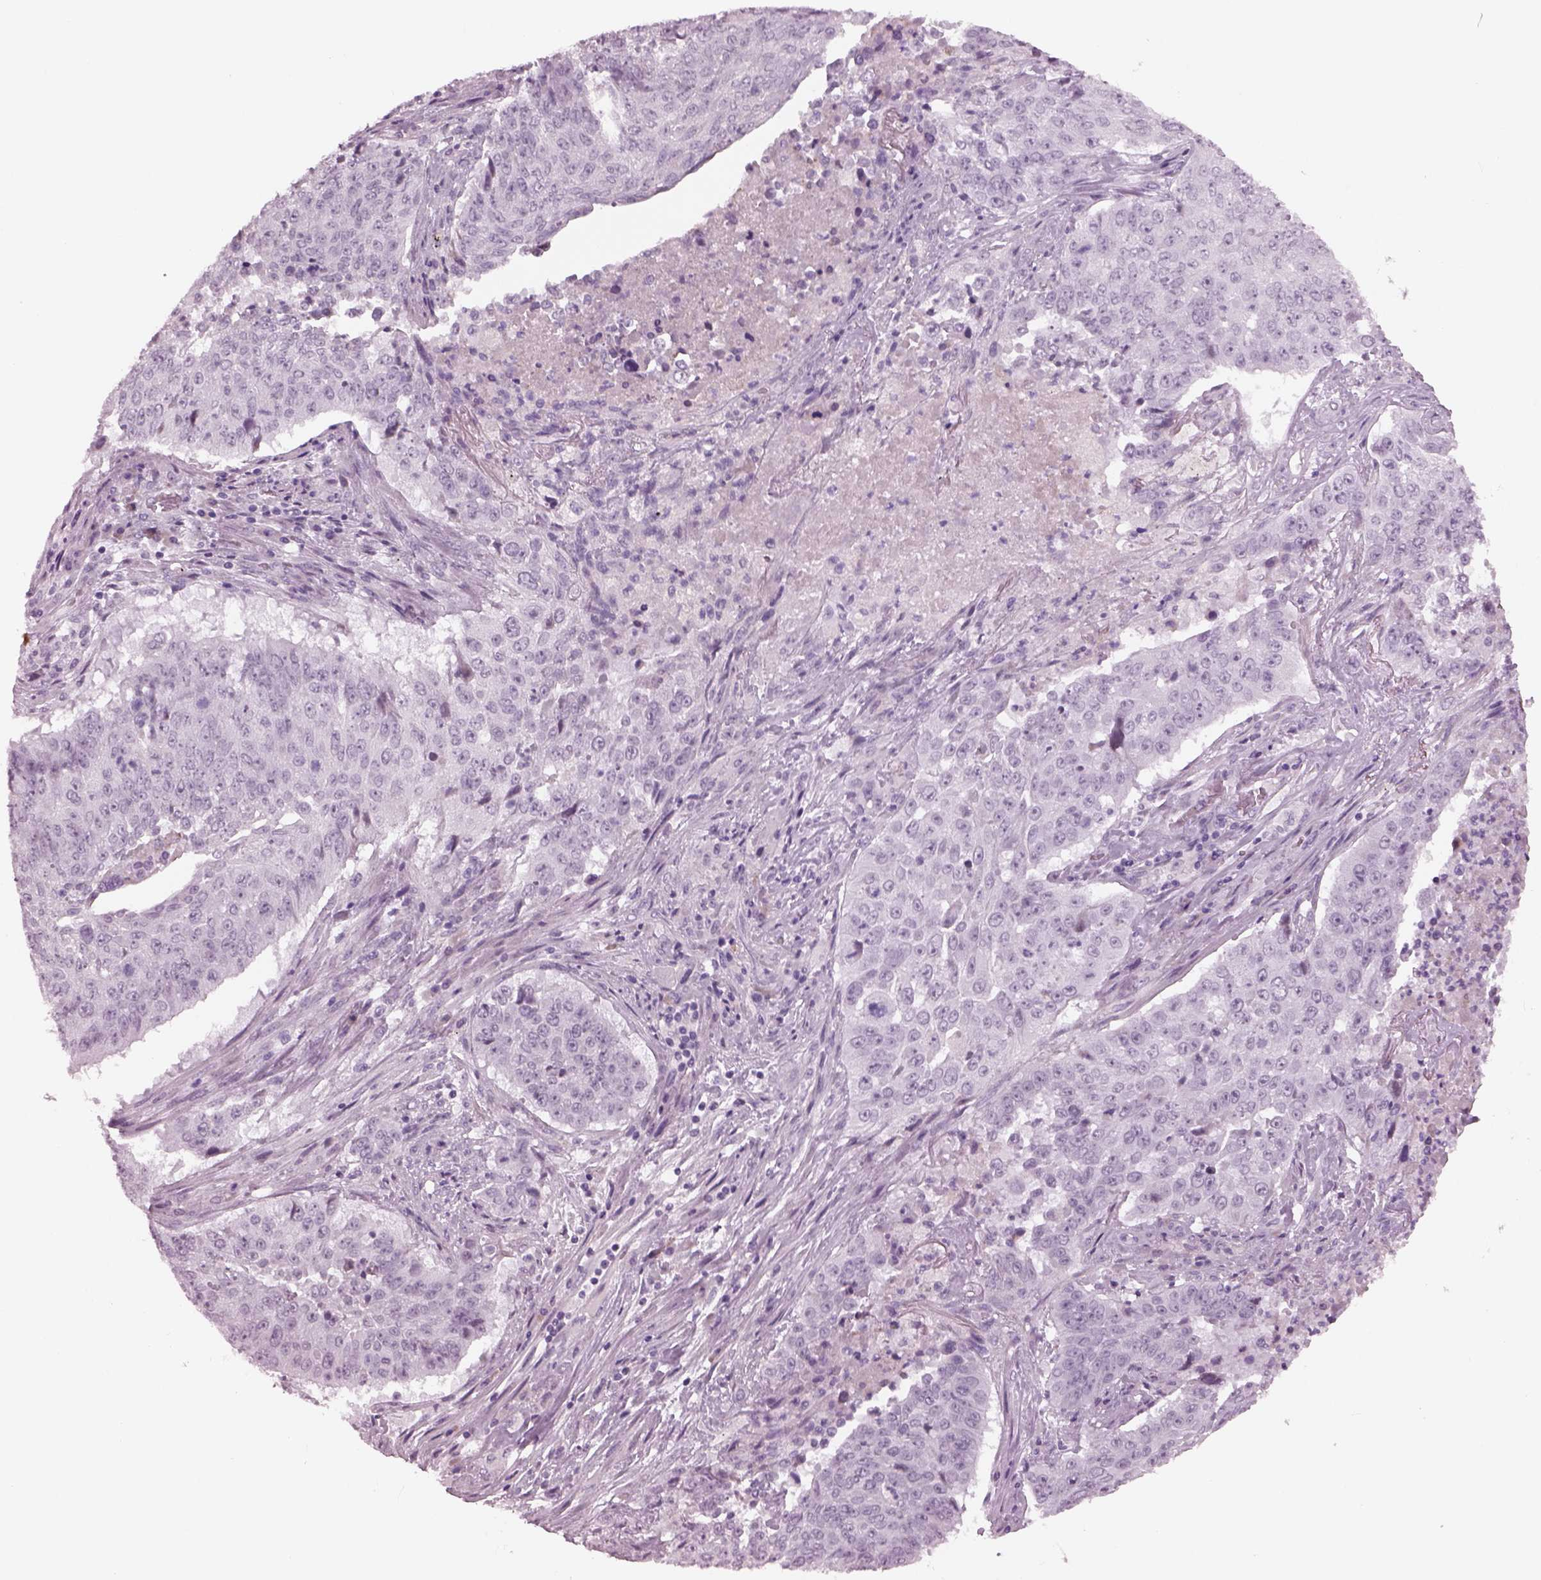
{"staining": {"intensity": "negative", "quantity": "none", "location": "none"}, "tissue": "lung cancer", "cell_type": "Tumor cells", "image_type": "cancer", "snomed": [{"axis": "morphology", "description": "Normal tissue, NOS"}, {"axis": "morphology", "description": "Squamous cell carcinoma, NOS"}, {"axis": "topography", "description": "Bronchus"}, {"axis": "topography", "description": "Lung"}], "caption": "The immunohistochemistry (IHC) histopathology image has no significant staining in tumor cells of lung squamous cell carcinoma tissue.", "gene": "CYLC1", "patient": {"sex": "male", "age": 64}}